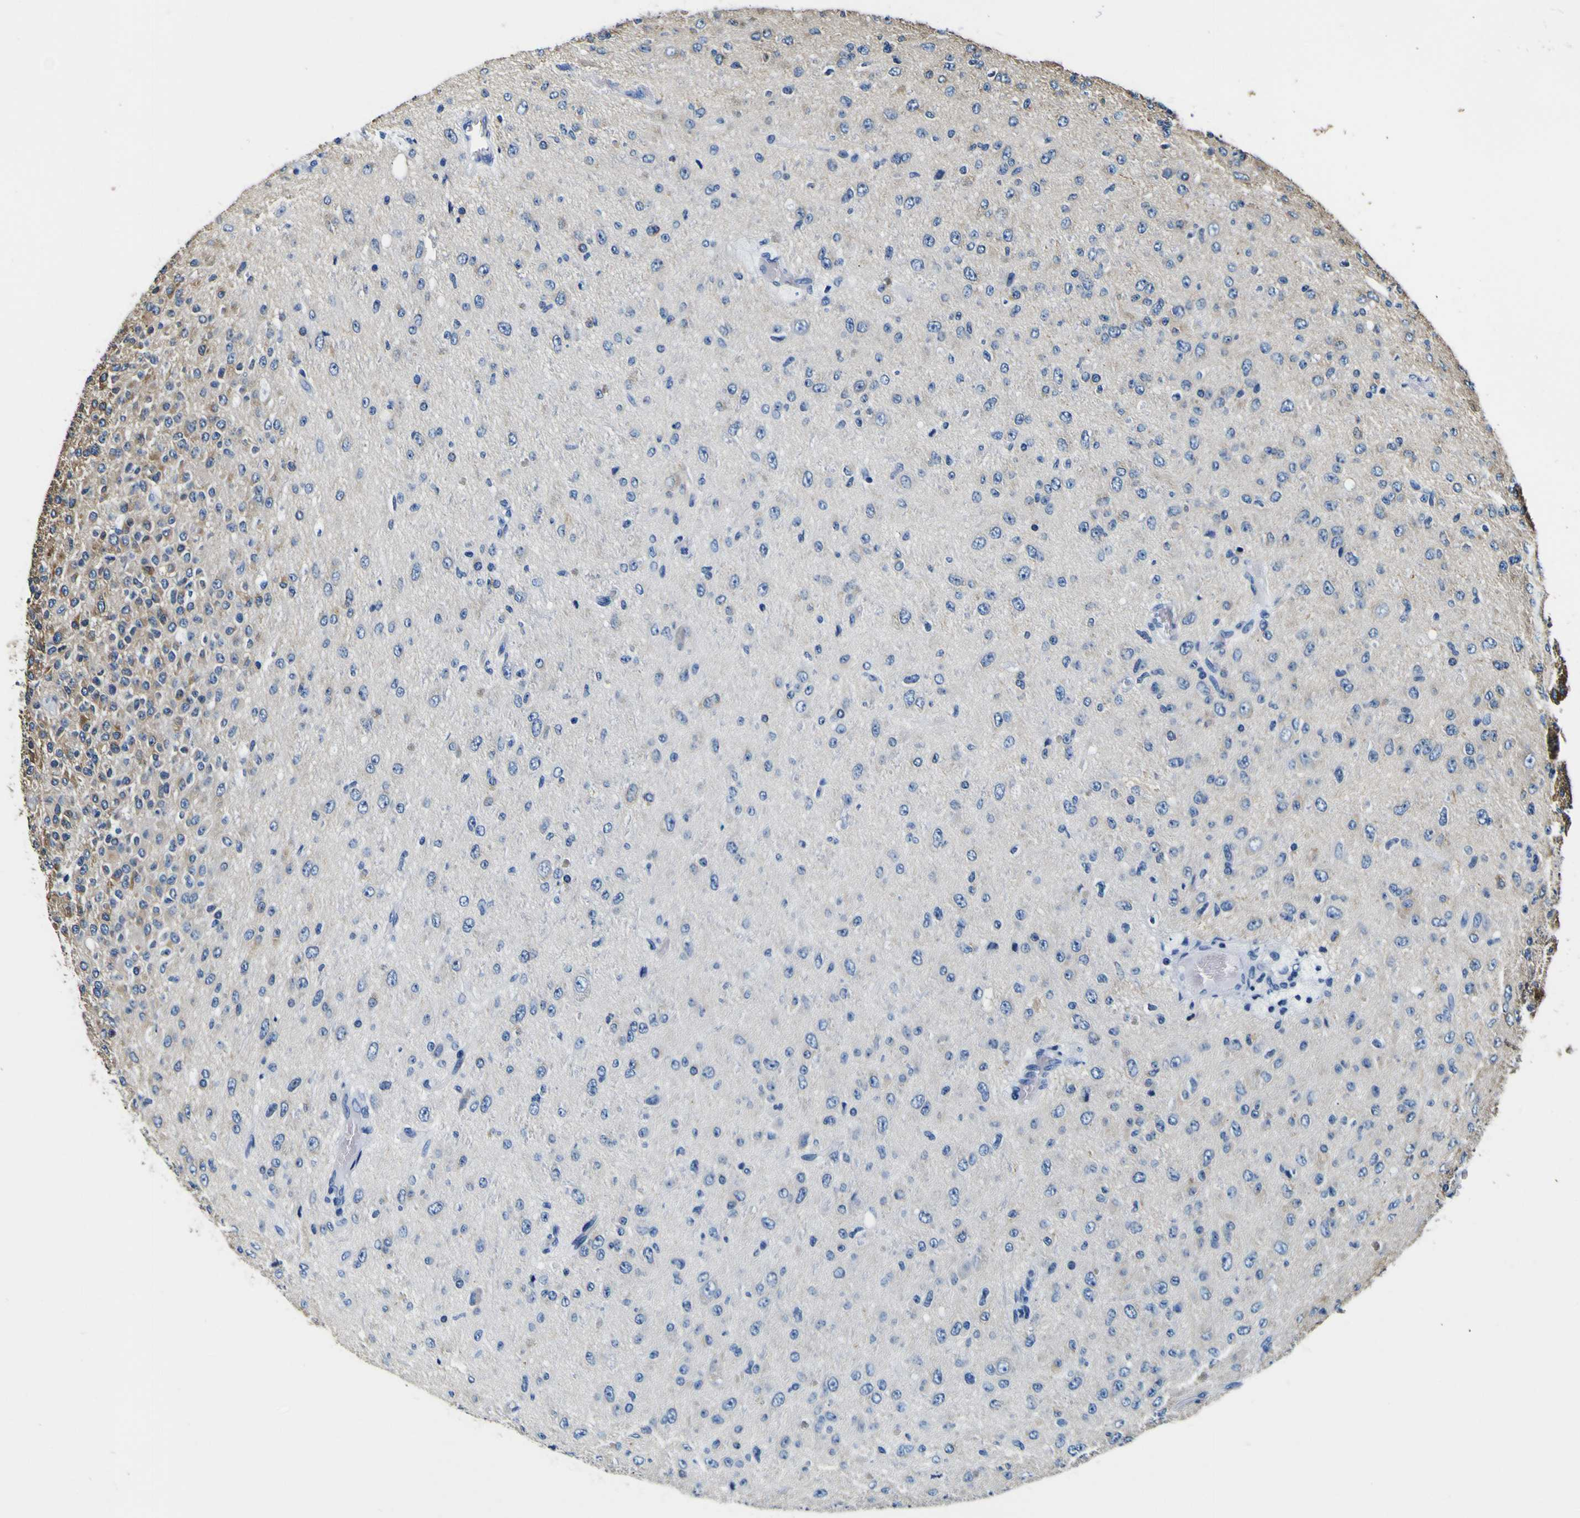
{"staining": {"intensity": "weak", "quantity": "25%-75%", "location": "cytoplasmic/membranous"}, "tissue": "glioma", "cell_type": "Tumor cells", "image_type": "cancer", "snomed": [{"axis": "morphology", "description": "Glioma, malignant, High grade"}, {"axis": "topography", "description": "pancreas cauda"}], "caption": "Malignant glioma (high-grade) stained with a brown dye displays weak cytoplasmic/membranous positive expression in approximately 25%-75% of tumor cells.", "gene": "TUBA1B", "patient": {"sex": "male", "age": 60}}